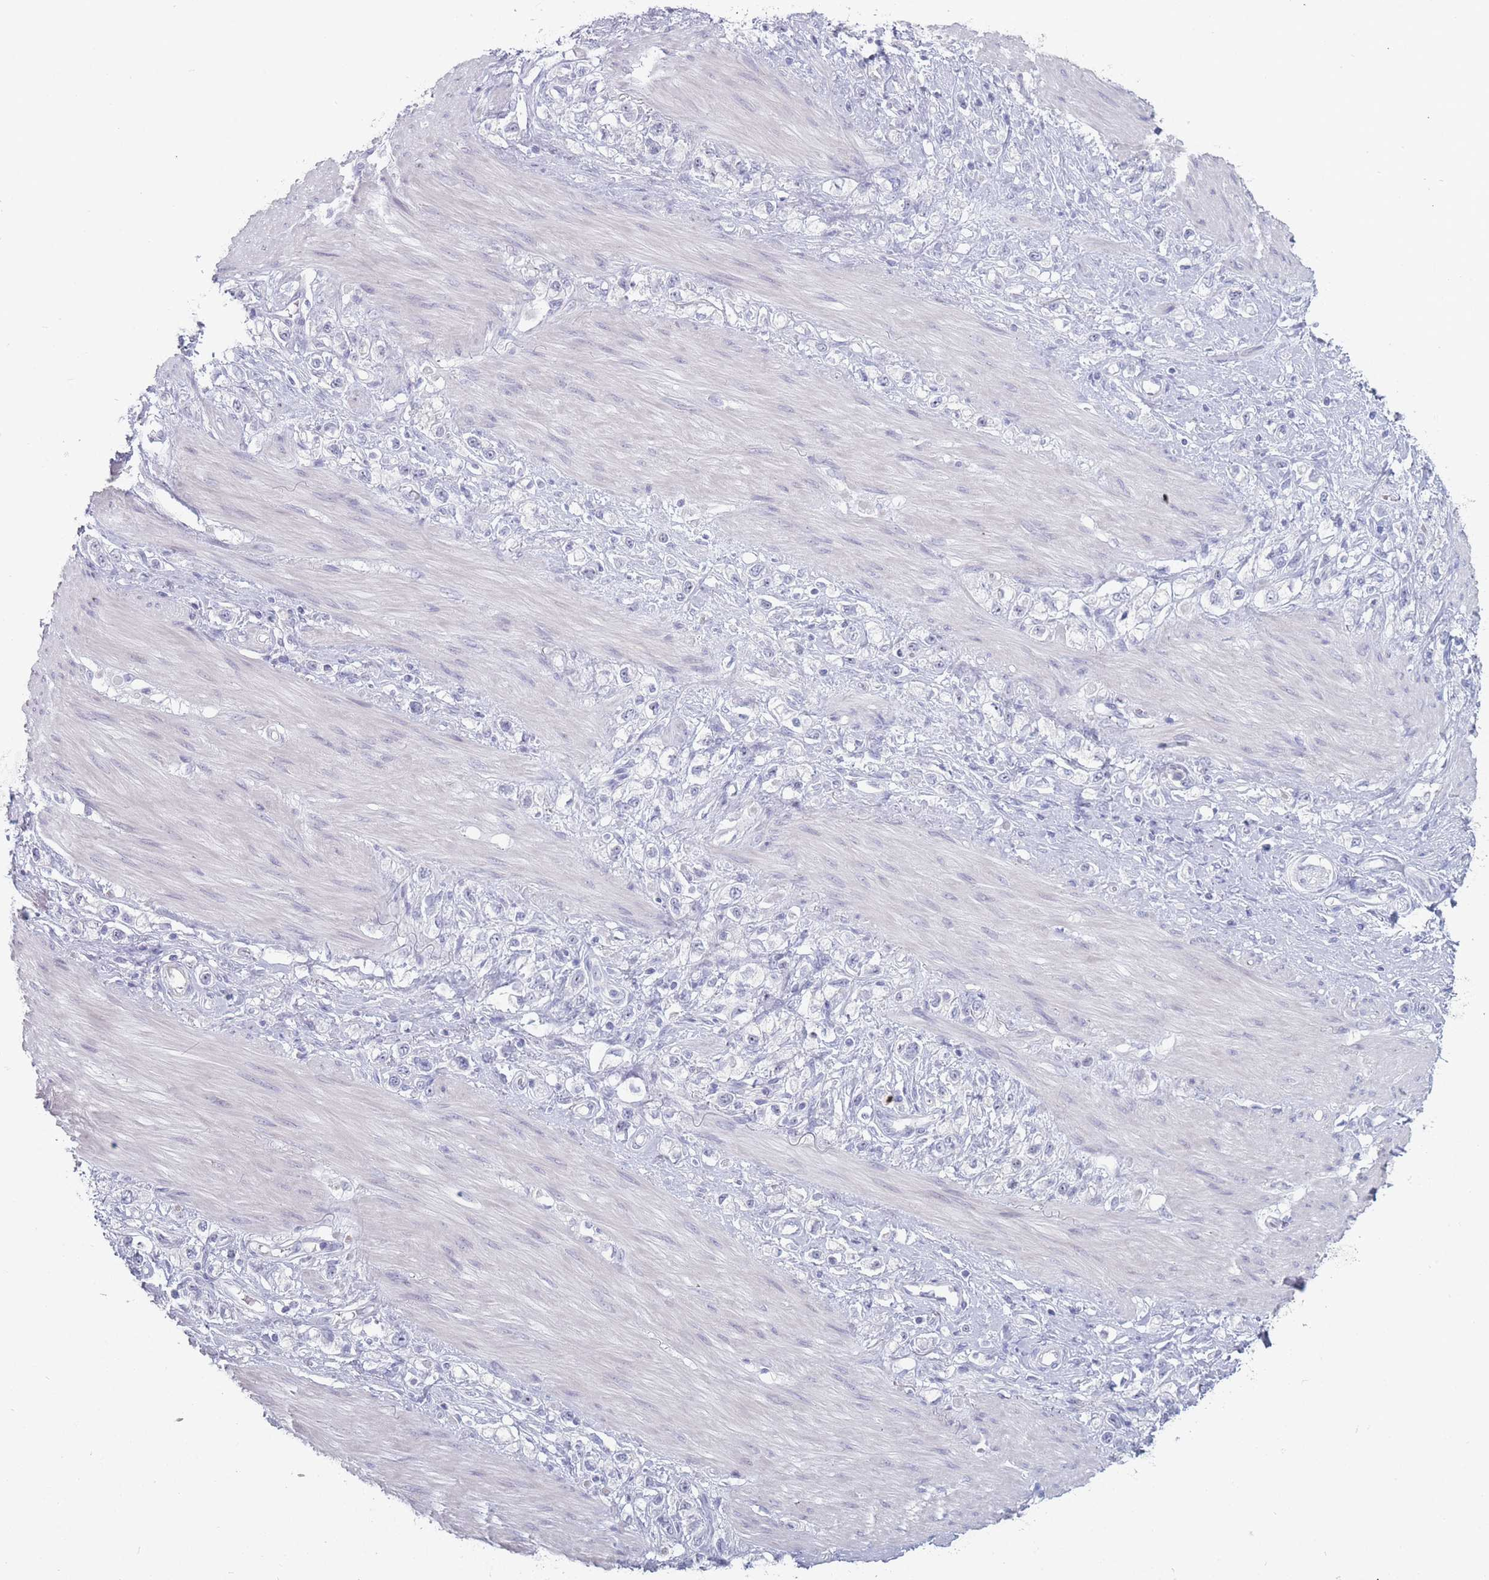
{"staining": {"intensity": "negative", "quantity": "none", "location": "none"}, "tissue": "stomach cancer", "cell_type": "Tumor cells", "image_type": "cancer", "snomed": [{"axis": "morphology", "description": "Adenocarcinoma, NOS"}, {"axis": "topography", "description": "Stomach"}], "caption": "The photomicrograph shows no staining of tumor cells in stomach cancer (adenocarcinoma).", "gene": "ROS1", "patient": {"sex": "female", "age": 65}}